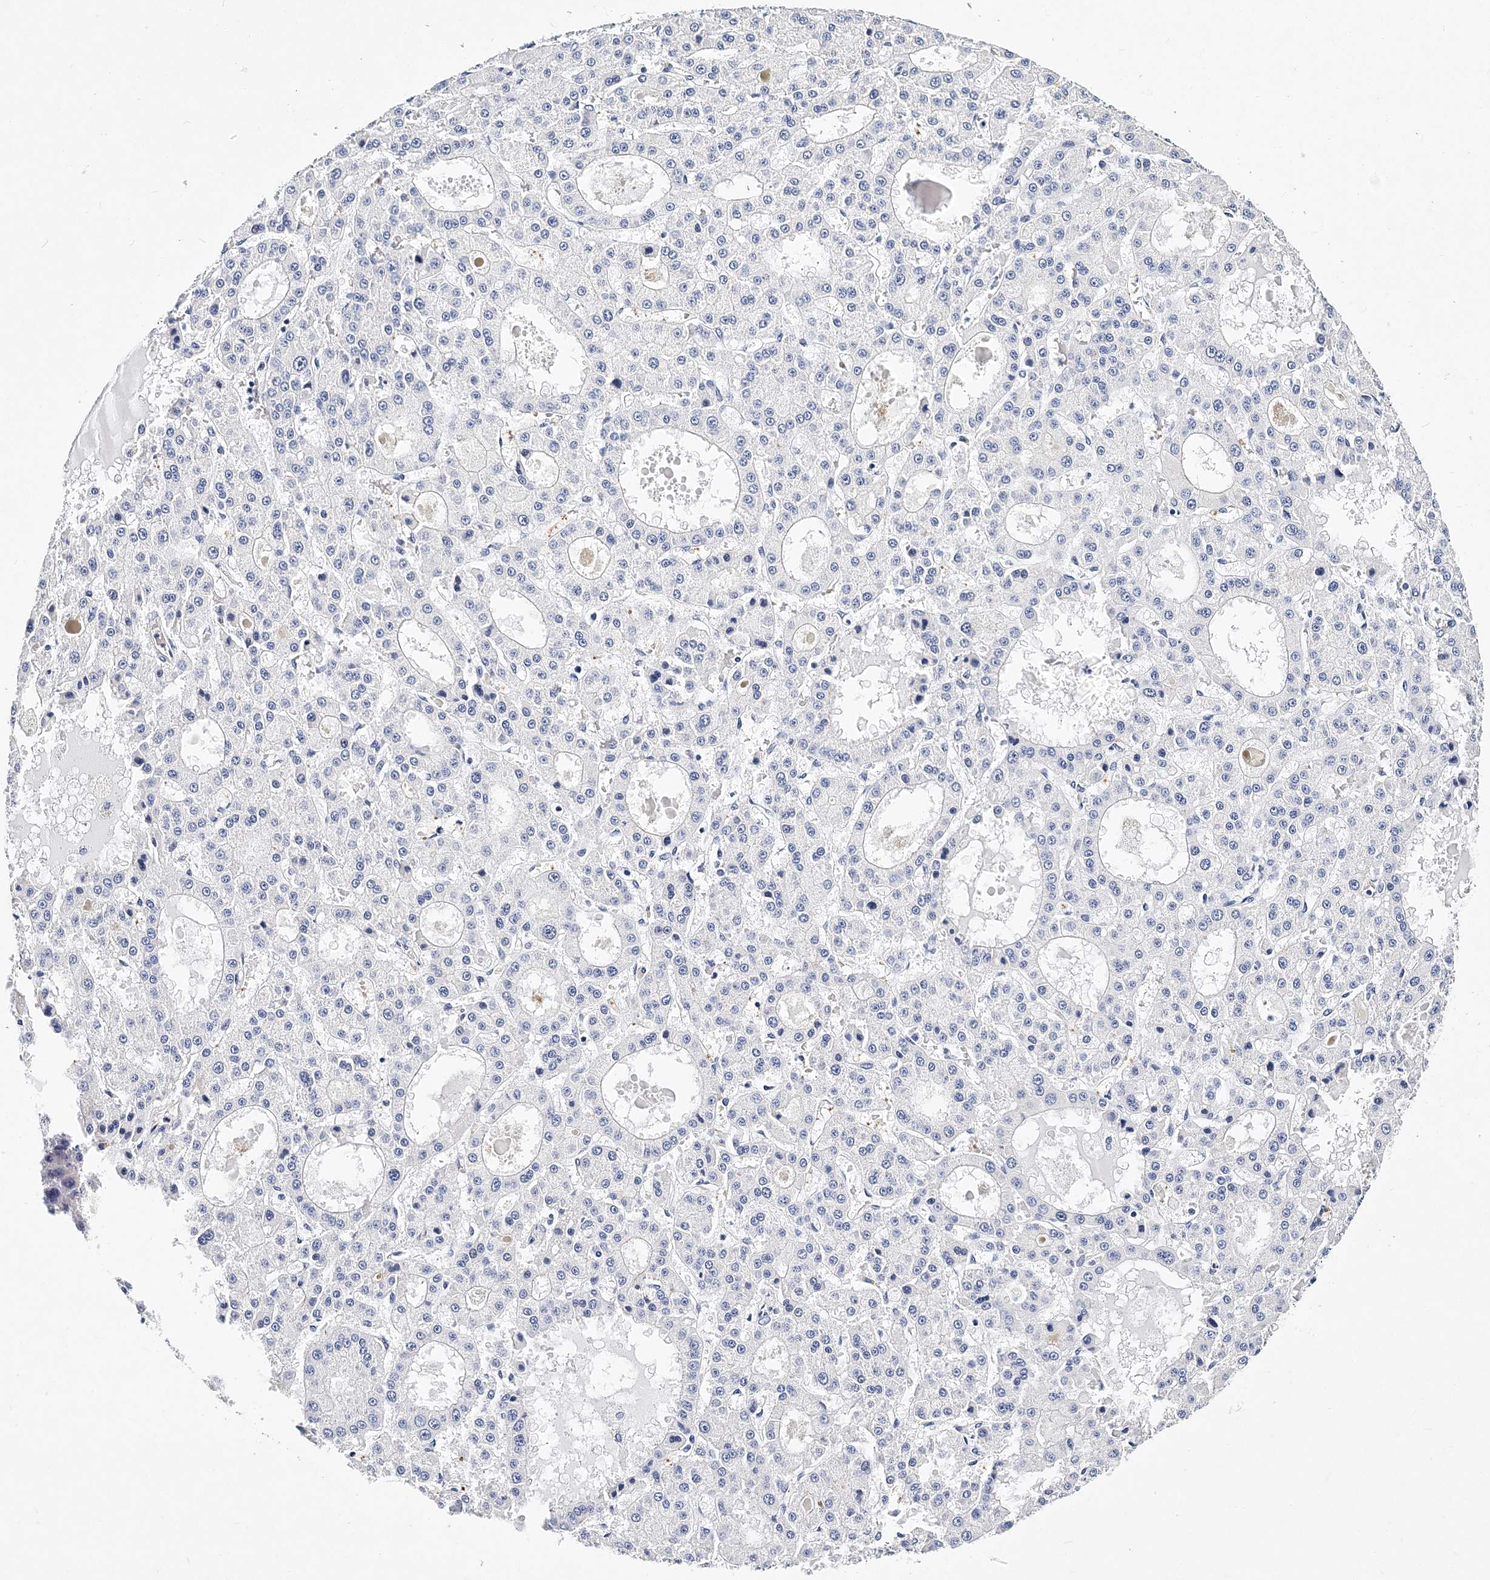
{"staining": {"intensity": "negative", "quantity": "none", "location": "none"}, "tissue": "liver cancer", "cell_type": "Tumor cells", "image_type": "cancer", "snomed": [{"axis": "morphology", "description": "Carcinoma, Hepatocellular, NOS"}, {"axis": "topography", "description": "Liver"}], "caption": "DAB immunohistochemical staining of liver hepatocellular carcinoma demonstrates no significant expression in tumor cells.", "gene": "ITGA2B", "patient": {"sex": "male", "age": 70}}